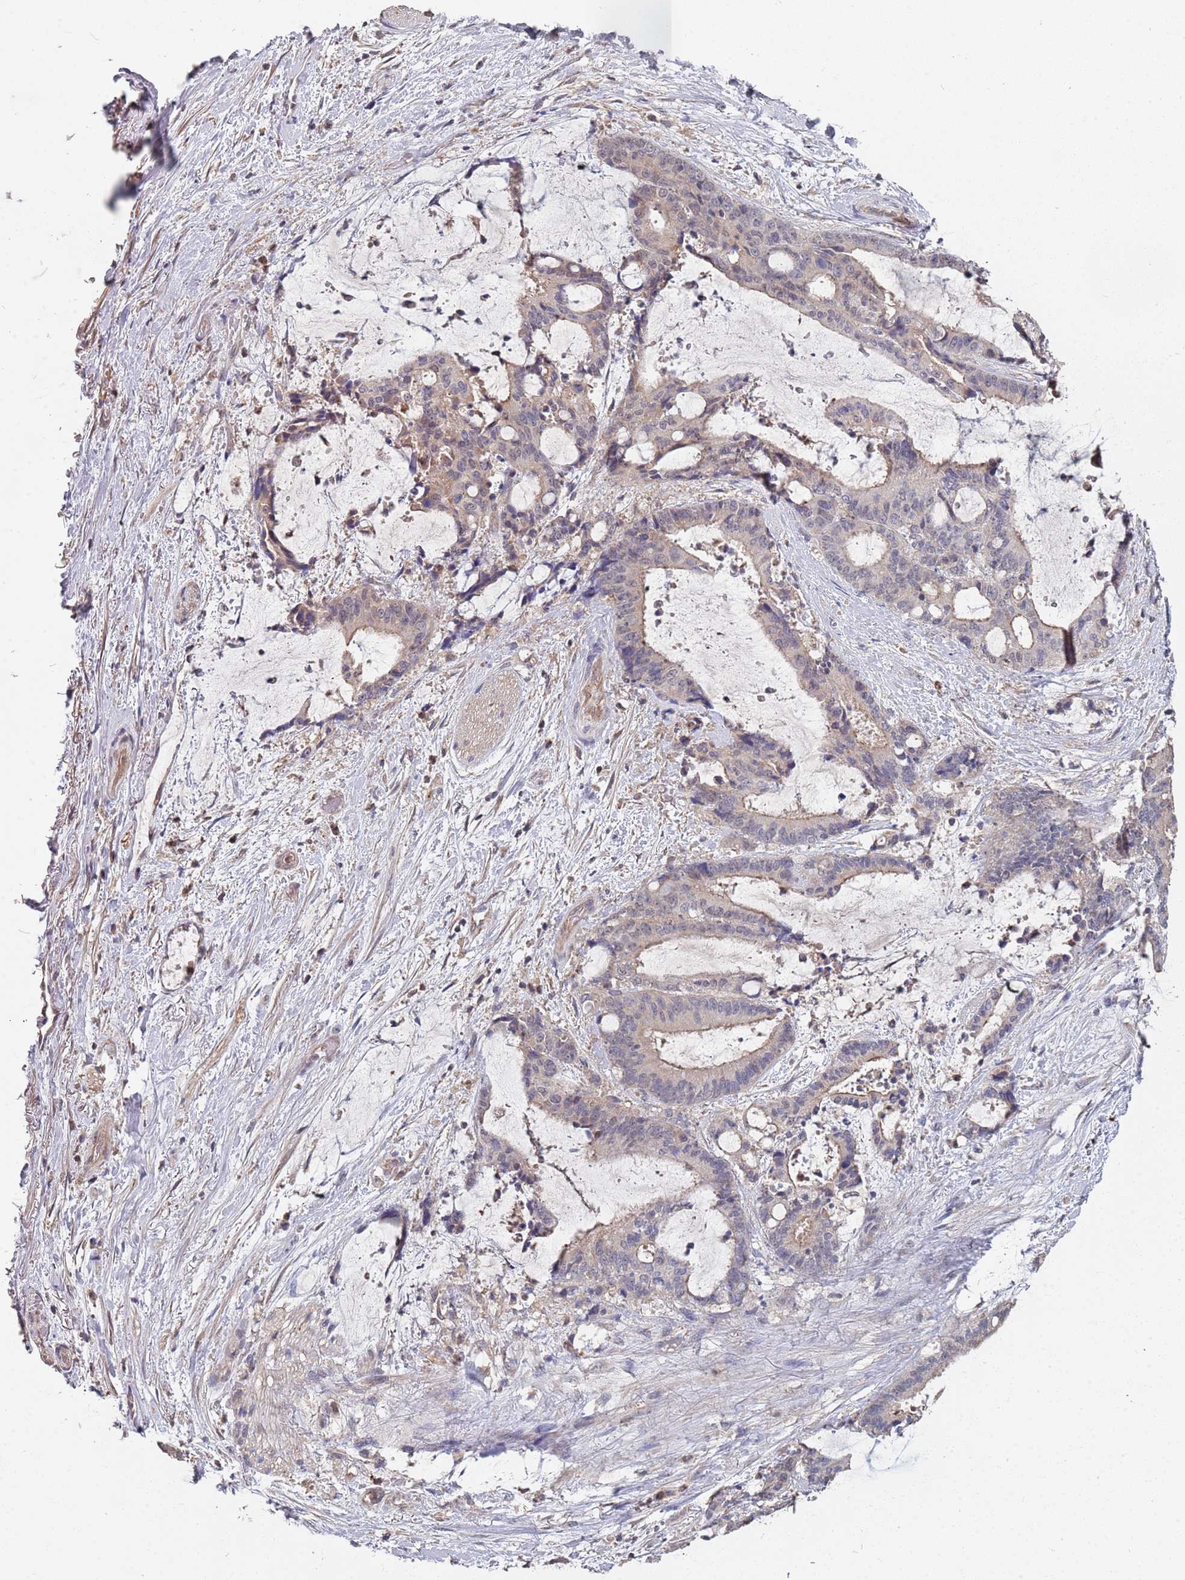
{"staining": {"intensity": "negative", "quantity": "none", "location": "none"}, "tissue": "liver cancer", "cell_type": "Tumor cells", "image_type": "cancer", "snomed": [{"axis": "morphology", "description": "Normal tissue, NOS"}, {"axis": "morphology", "description": "Cholangiocarcinoma"}, {"axis": "topography", "description": "Liver"}, {"axis": "topography", "description": "Peripheral nerve tissue"}], "caption": "Immunohistochemistry of cholangiocarcinoma (liver) reveals no staining in tumor cells. Brightfield microscopy of IHC stained with DAB (3,3'-diaminobenzidine) (brown) and hematoxylin (blue), captured at high magnification.", "gene": "TCEANC2", "patient": {"sex": "female", "age": 73}}